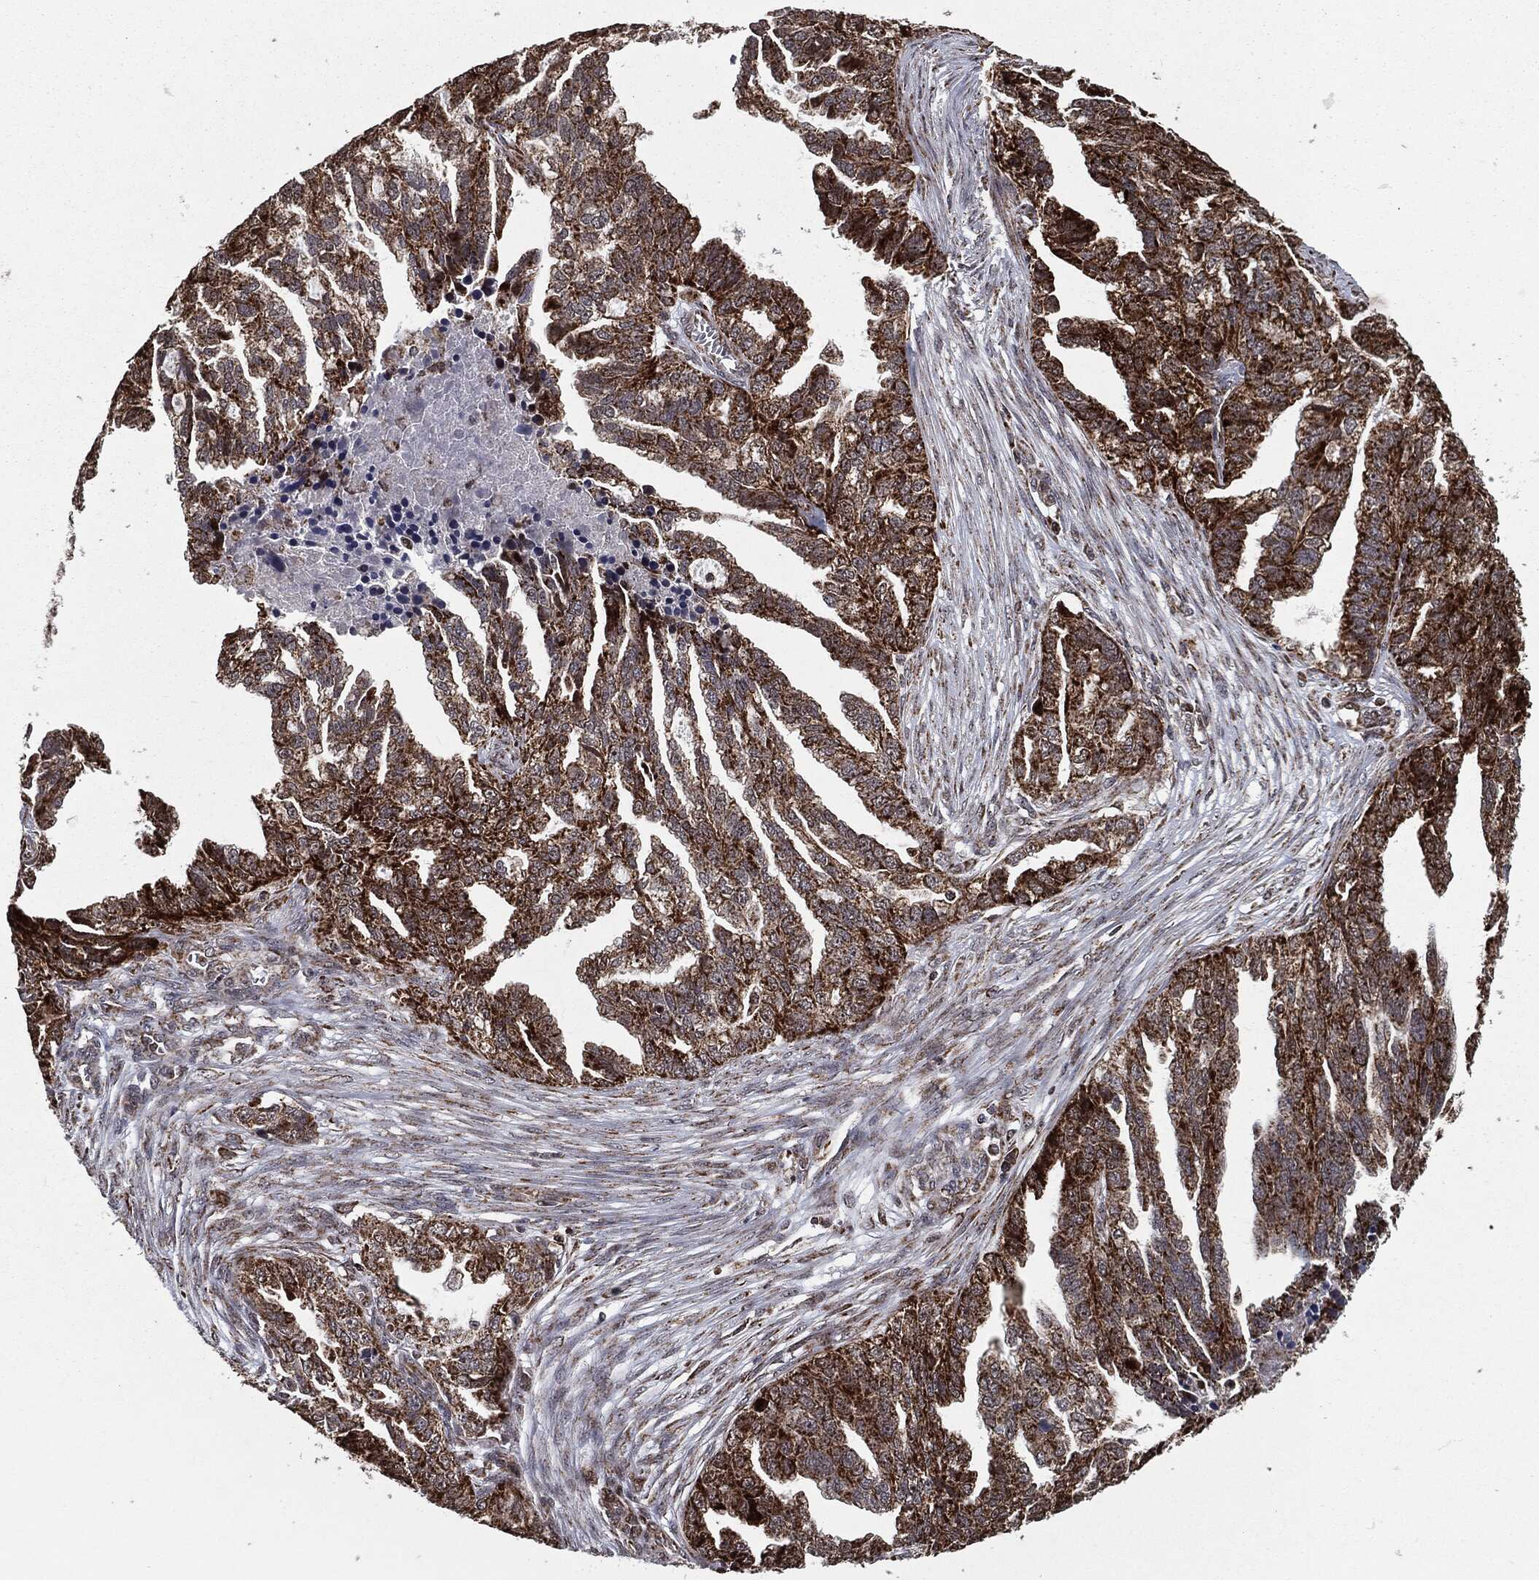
{"staining": {"intensity": "strong", "quantity": ">75%", "location": "cytoplasmic/membranous"}, "tissue": "ovarian cancer", "cell_type": "Tumor cells", "image_type": "cancer", "snomed": [{"axis": "morphology", "description": "Cystadenocarcinoma, serous, NOS"}, {"axis": "topography", "description": "Ovary"}], "caption": "Immunohistochemical staining of ovarian cancer reveals strong cytoplasmic/membranous protein expression in about >75% of tumor cells. (IHC, brightfield microscopy, high magnification).", "gene": "CHCHD2", "patient": {"sex": "female", "age": 51}}